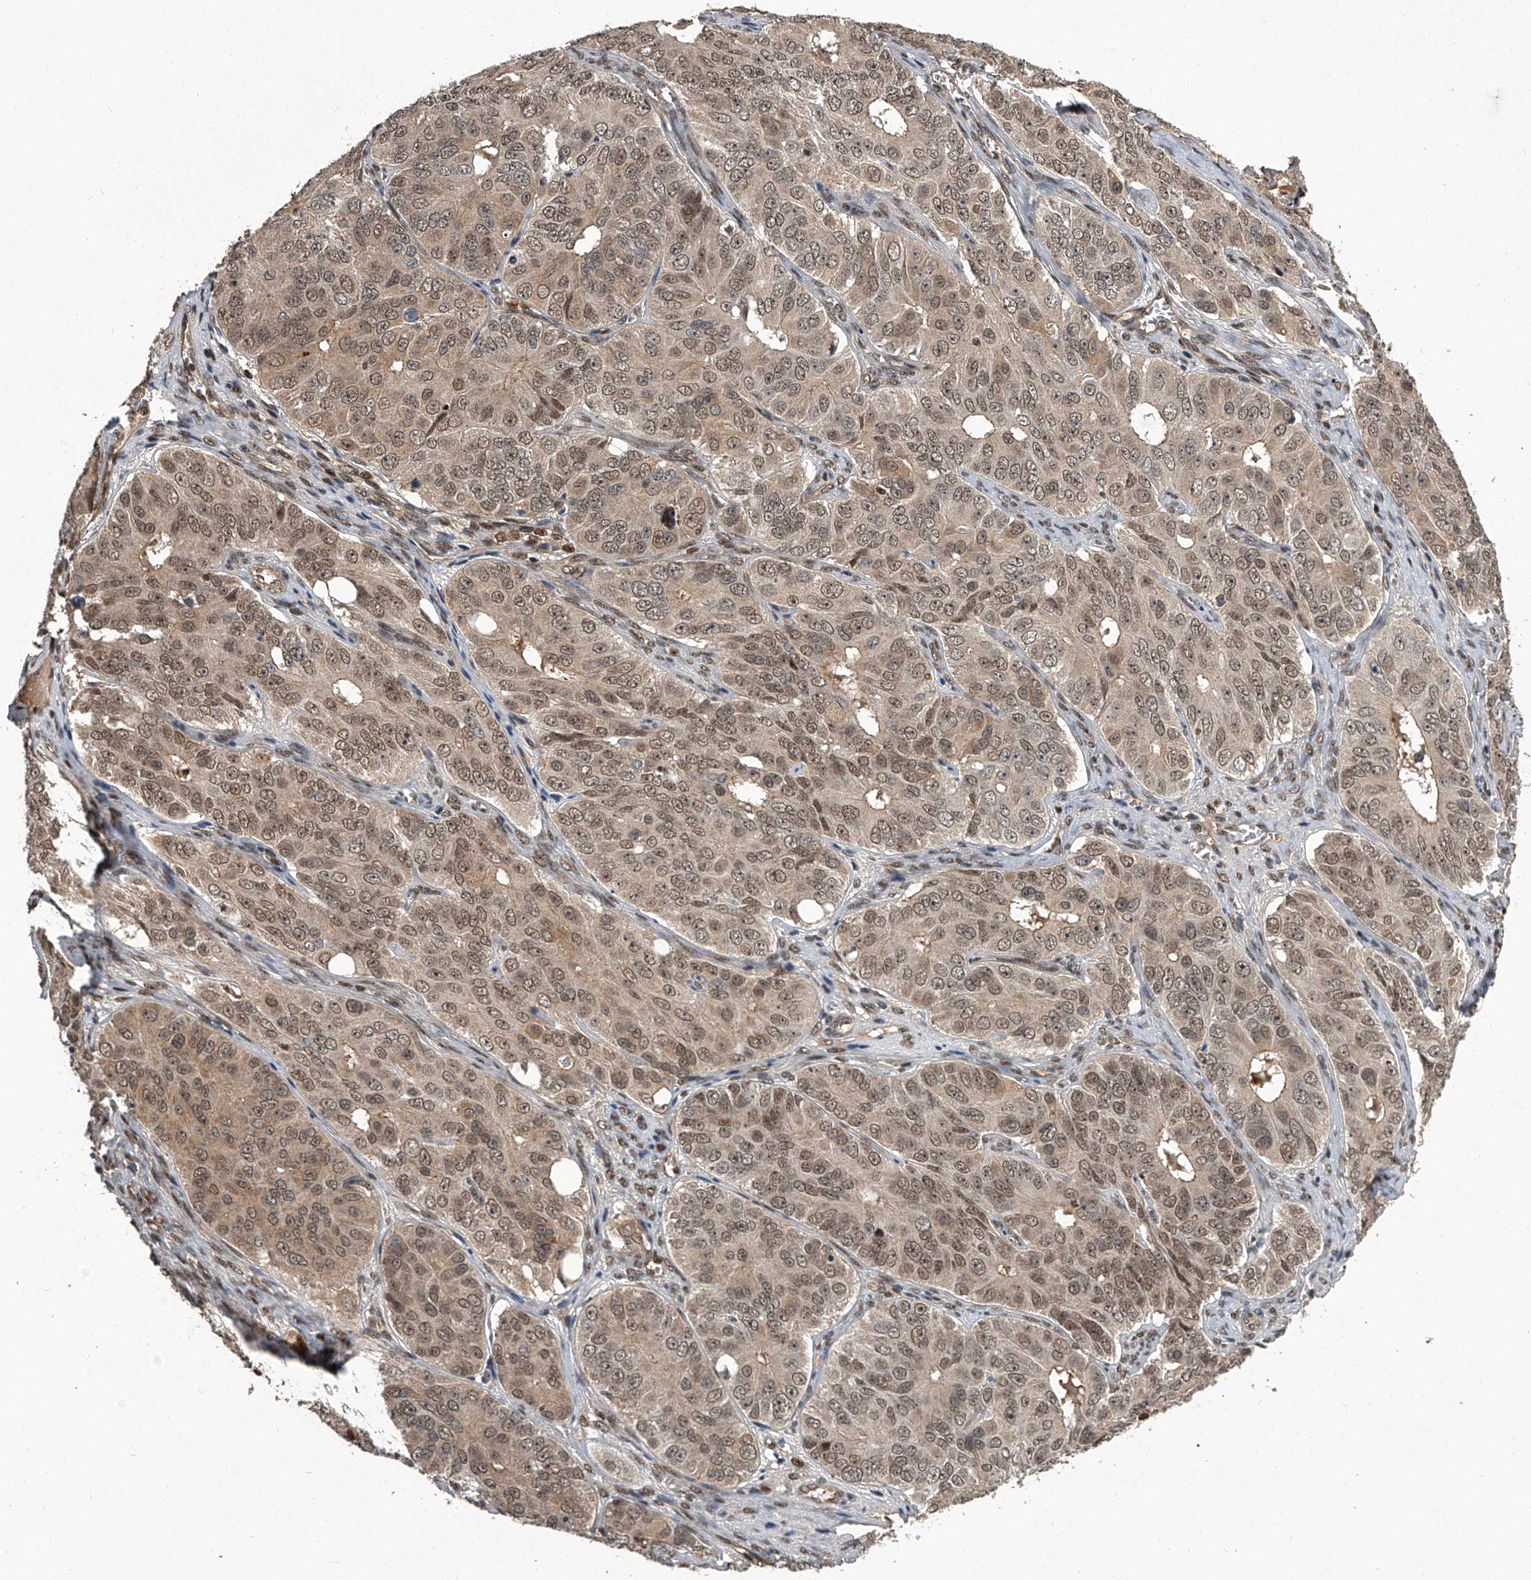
{"staining": {"intensity": "moderate", "quantity": ">75%", "location": "nuclear"}, "tissue": "ovarian cancer", "cell_type": "Tumor cells", "image_type": "cancer", "snomed": [{"axis": "morphology", "description": "Carcinoma, endometroid"}, {"axis": "topography", "description": "Ovary"}], "caption": "Moderate nuclear positivity is appreciated in about >75% of tumor cells in ovarian cancer (endometroid carcinoma).", "gene": "SLC12A8", "patient": {"sex": "female", "age": 51}}